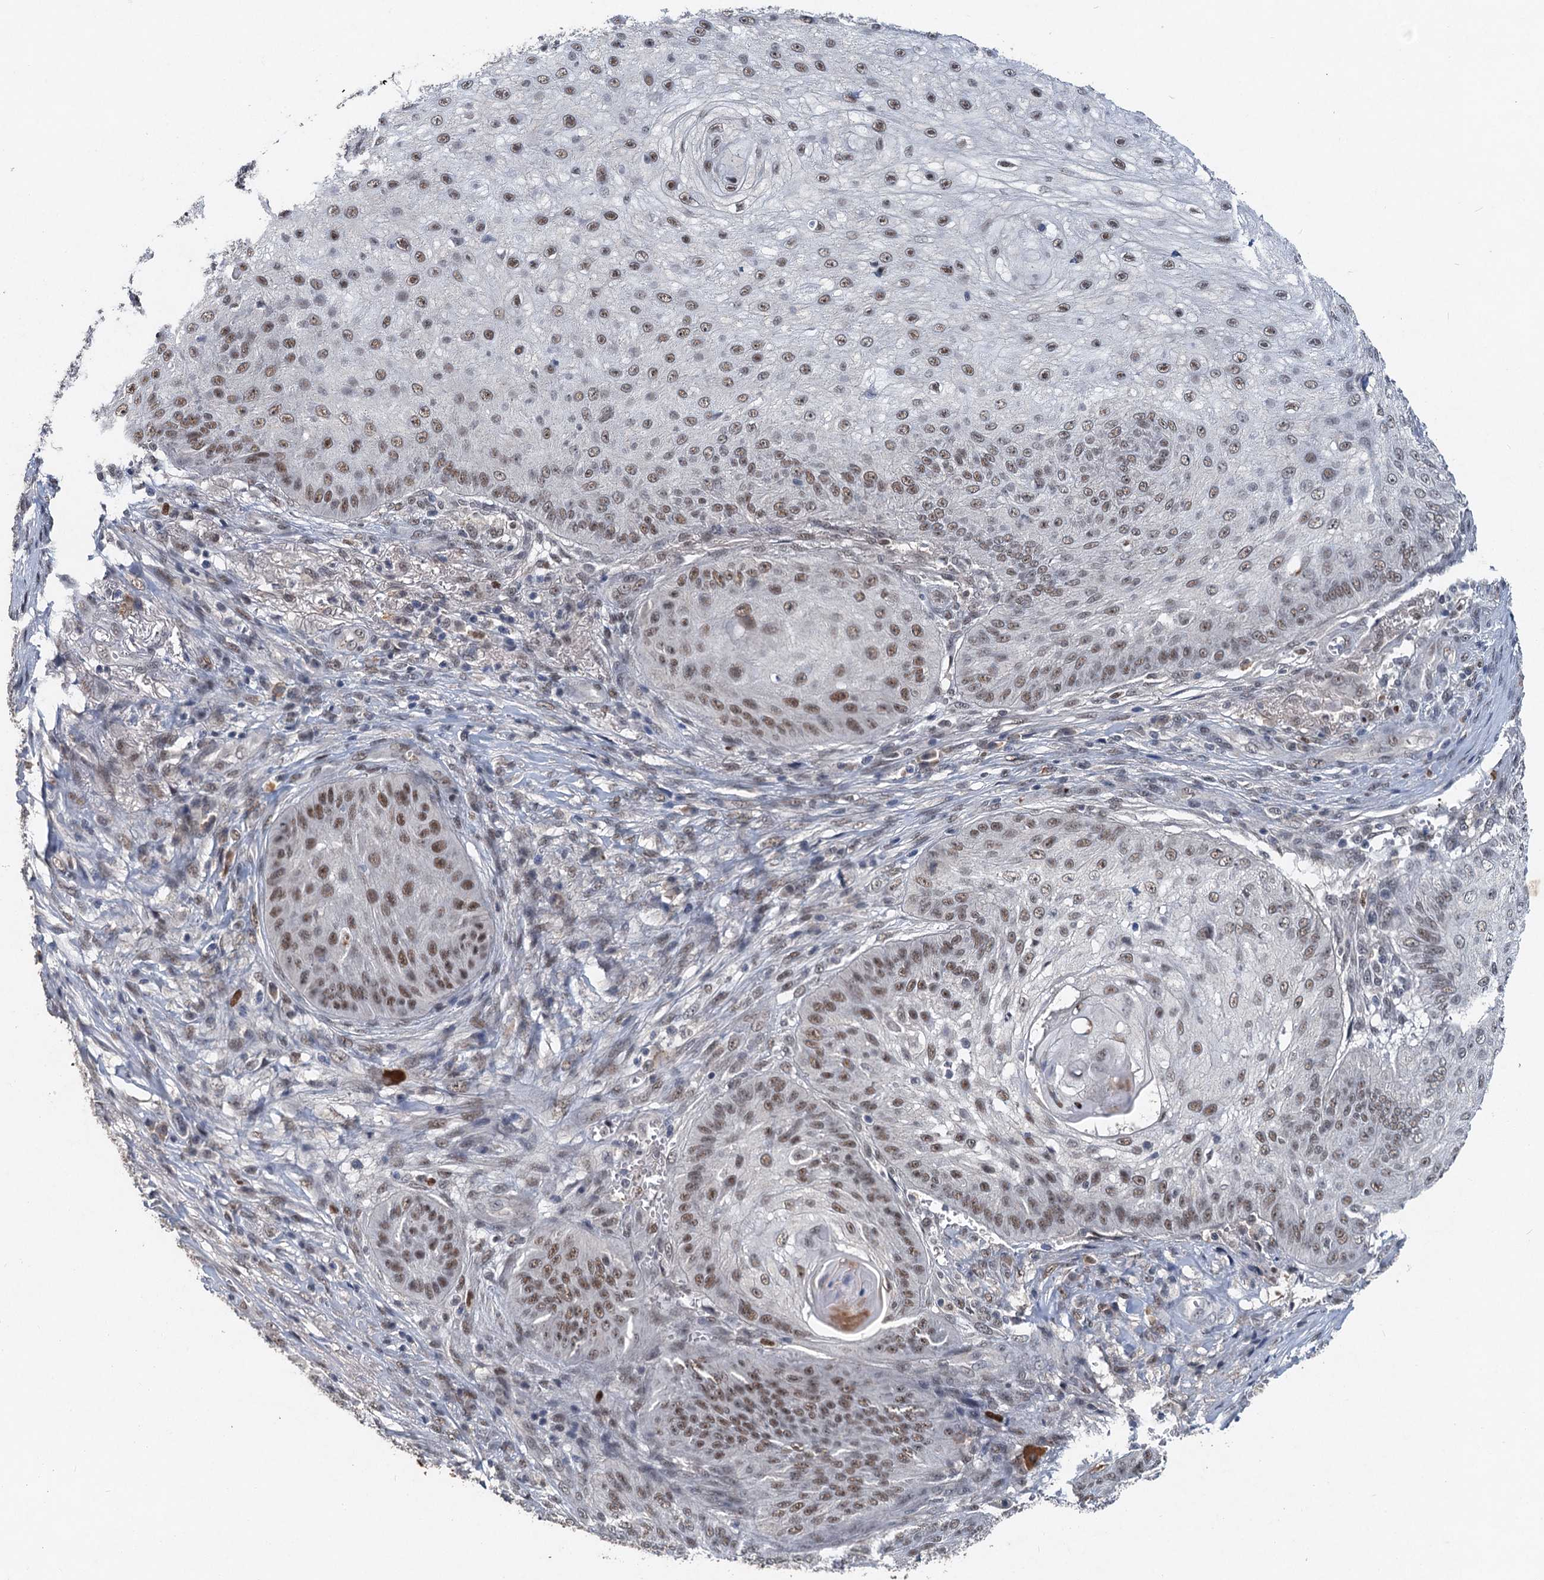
{"staining": {"intensity": "moderate", "quantity": ">75%", "location": "nuclear"}, "tissue": "skin cancer", "cell_type": "Tumor cells", "image_type": "cancer", "snomed": [{"axis": "morphology", "description": "Squamous cell carcinoma, NOS"}, {"axis": "topography", "description": "Skin"}], "caption": "There is medium levels of moderate nuclear expression in tumor cells of squamous cell carcinoma (skin), as demonstrated by immunohistochemical staining (brown color).", "gene": "CSTF3", "patient": {"sex": "male", "age": 70}}